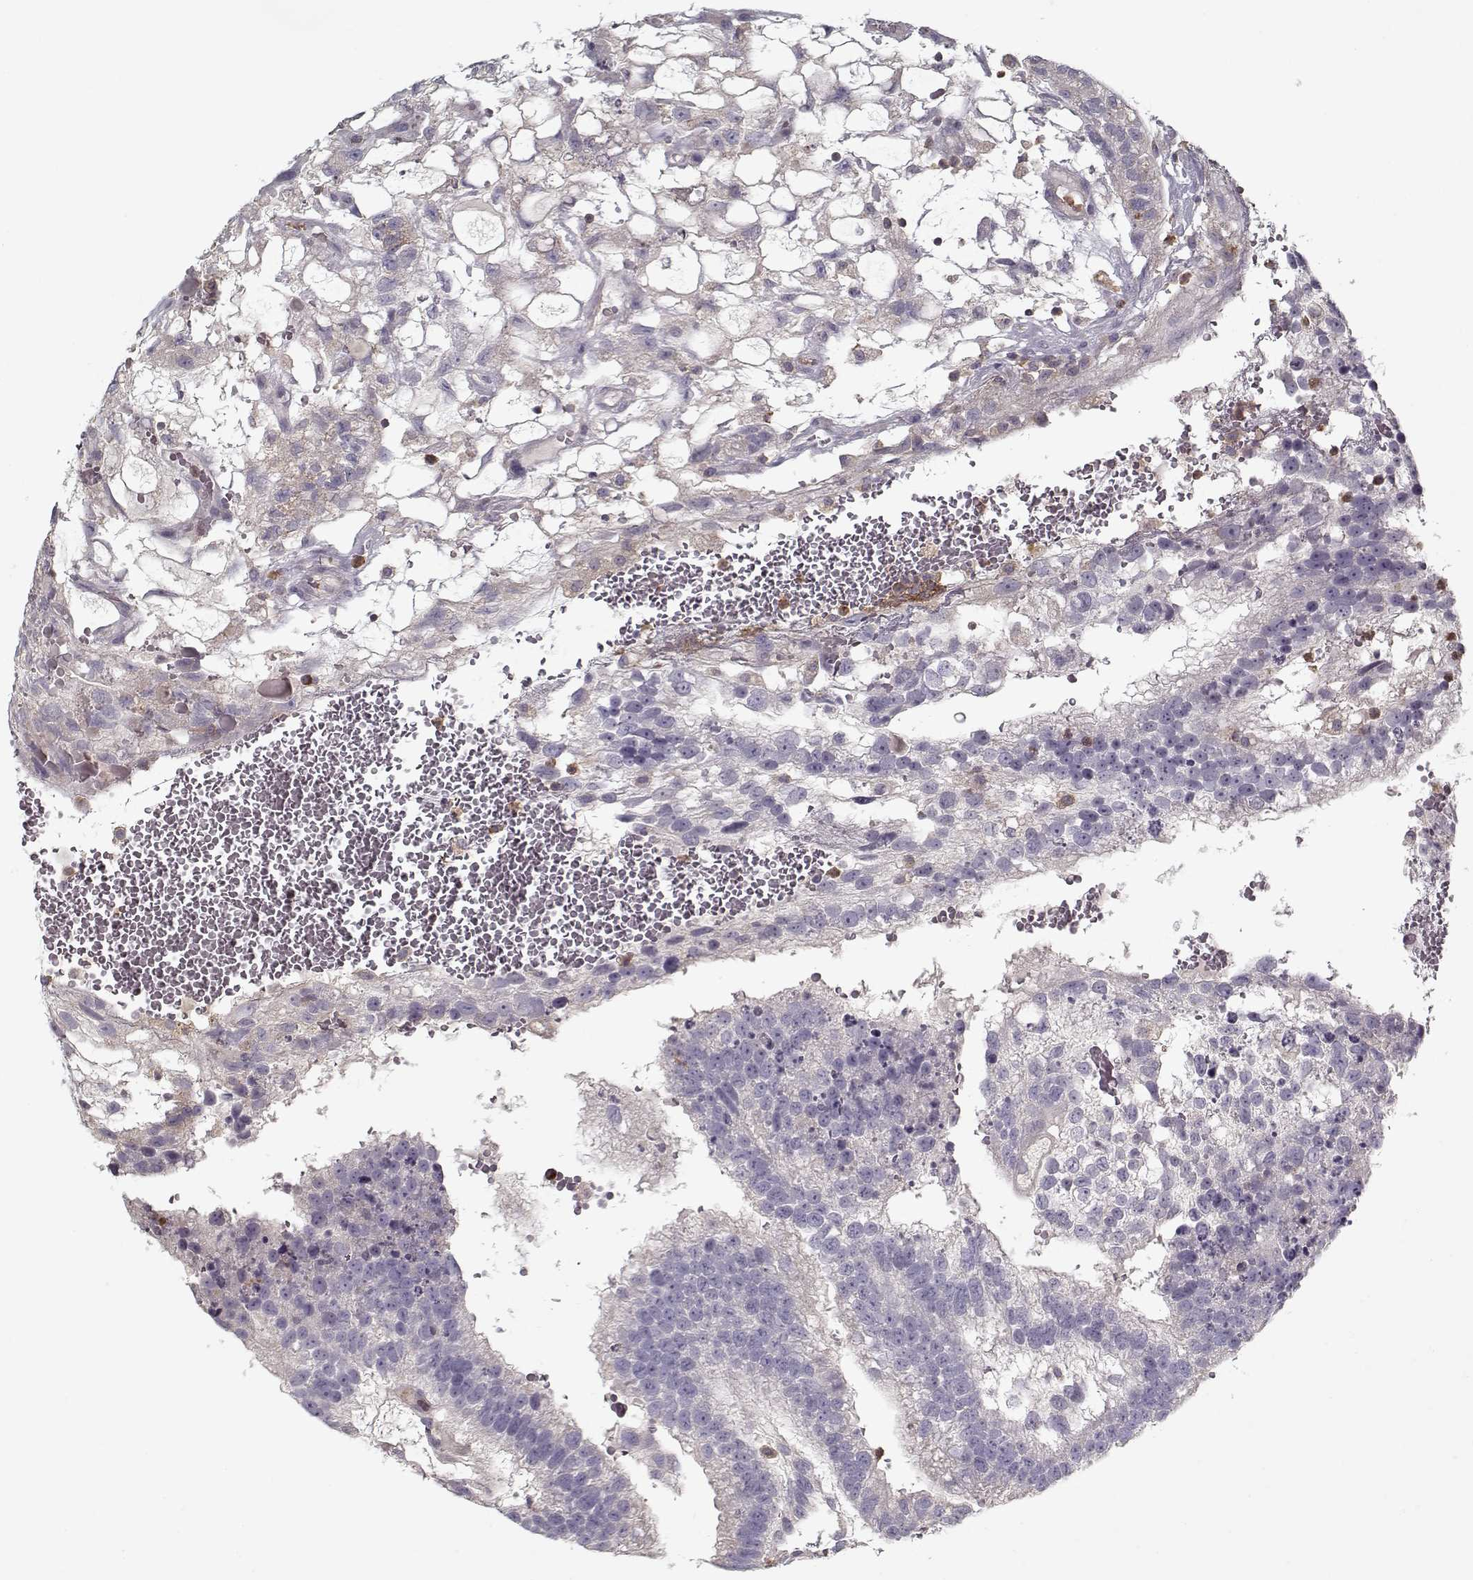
{"staining": {"intensity": "negative", "quantity": "none", "location": "none"}, "tissue": "testis cancer", "cell_type": "Tumor cells", "image_type": "cancer", "snomed": [{"axis": "morphology", "description": "Normal tissue, NOS"}, {"axis": "morphology", "description": "Carcinoma, Embryonal, NOS"}, {"axis": "topography", "description": "Testis"}, {"axis": "topography", "description": "Epididymis"}], "caption": "A micrograph of testis cancer stained for a protein reveals no brown staining in tumor cells.", "gene": "UNC13D", "patient": {"sex": "male", "age": 32}}